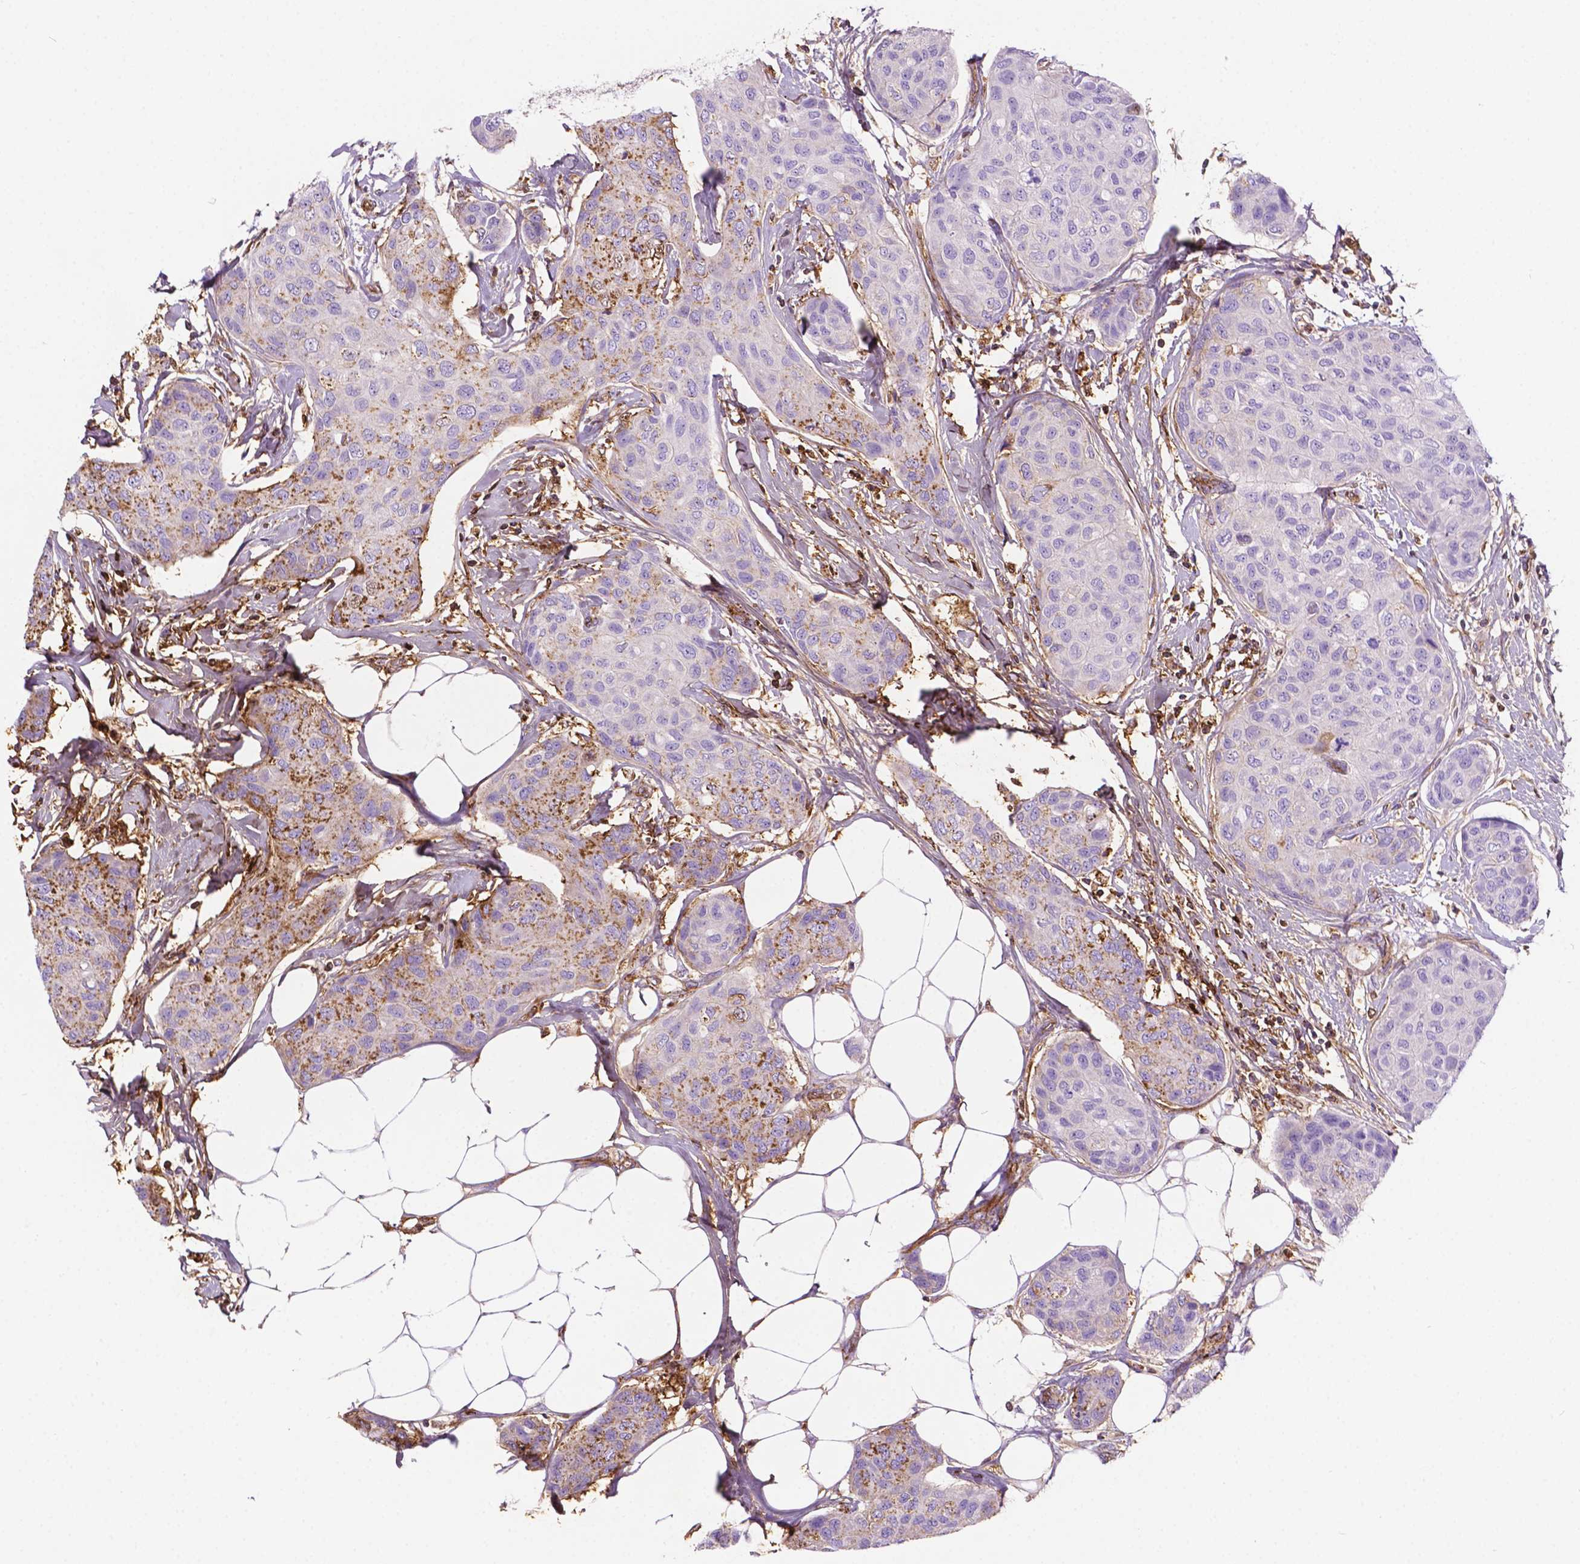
{"staining": {"intensity": "moderate", "quantity": "<25%", "location": "cytoplasmic/membranous"}, "tissue": "breast cancer", "cell_type": "Tumor cells", "image_type": "cancer", "snomed": [{"axis": "morphology", "description": "Duct carcinoma"}, {"axis": "topography", "description": "Breast"}], "caption": "Immunohistochemistry (IHC) photomicrograph of human invasive ductal carcinoma (breast) stained for a protein (brown), which demonstrates low levels of moderate cytoplasmic/membranous expression in approximately <25% of tumor cells.", "gene": "DCN", "patient": {"sex": "female", "age": 80}}